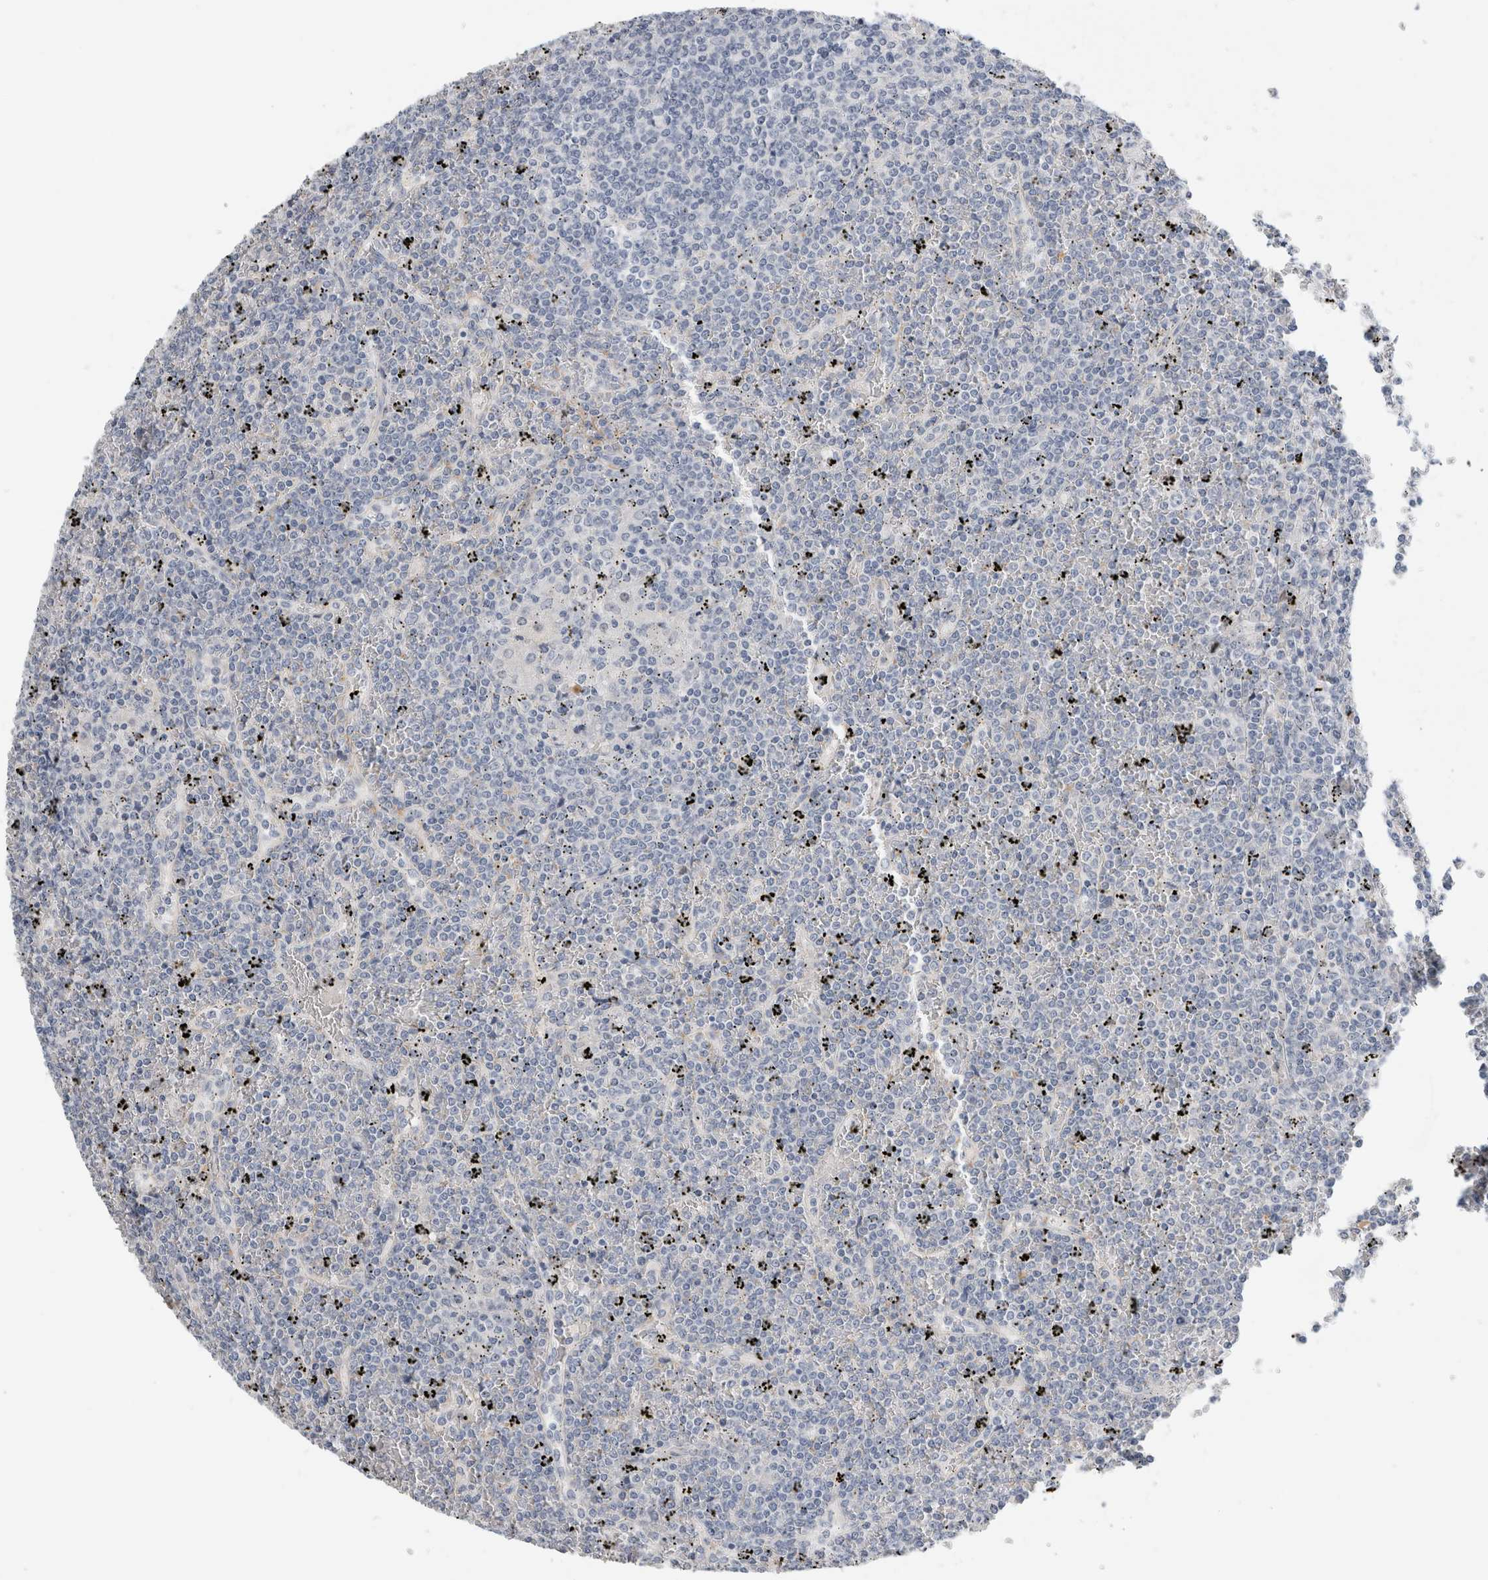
{"staining": {"intensity": "negative", "quantity": "none", "location": "none"}, "tissue": "lymphoma", "cell_type": "Tumor cells", "image_type": "cancer", "snomed": [{"axis": "morphology", "description": "Malignant lymphoma, non-Hodgkin's type, Low grade"}, {"axis": "topography", "description": "Spleen"}], "caption": "This is an IHC micrograph of low-grade malignant lymphoma, non-Hodgkin's type. There is no staining in tumor cells.", "gene": "SLC20A2", "patient": {"sex": "female", "age": 19}}